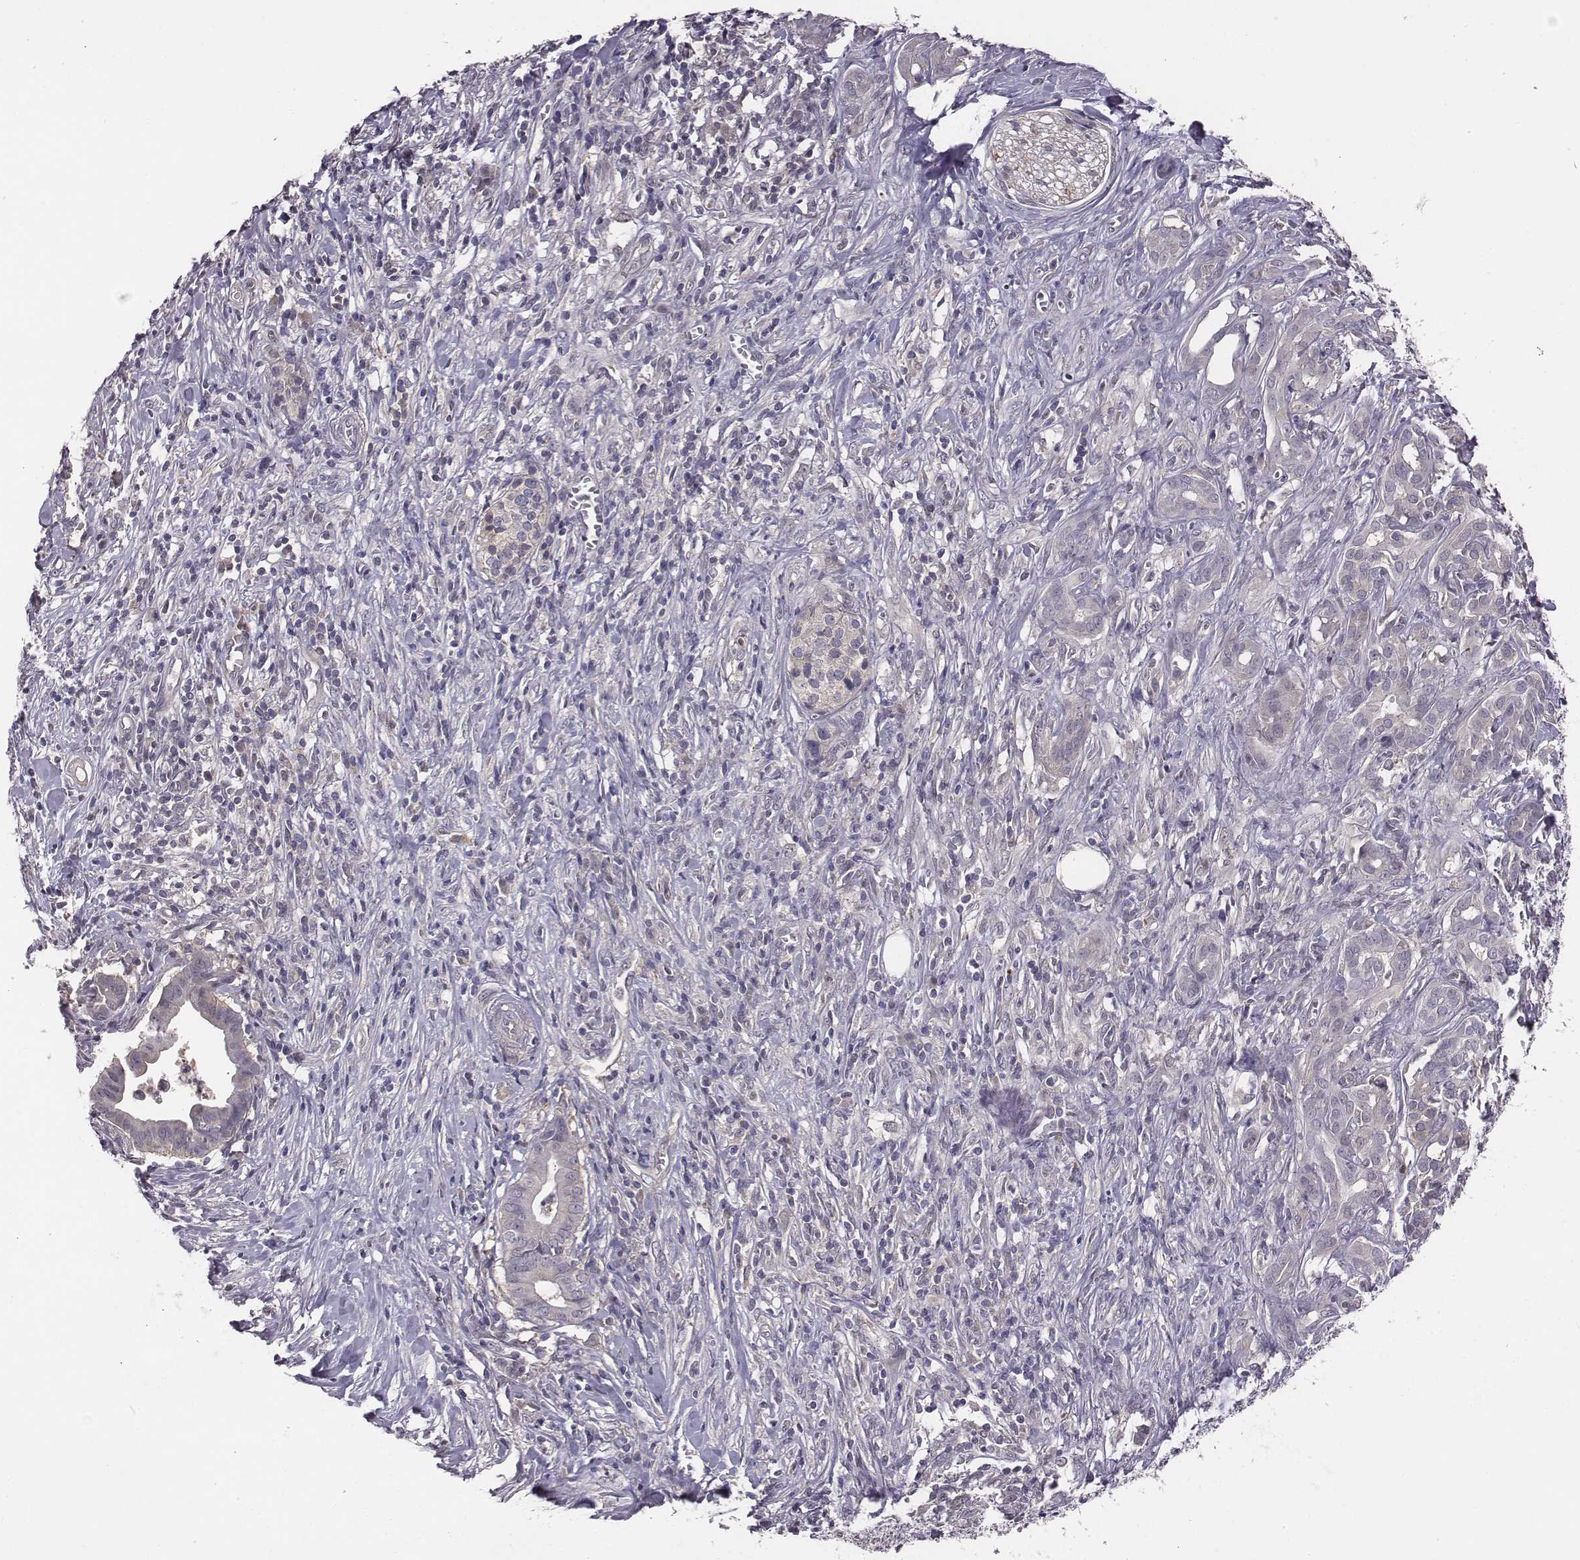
{"staining": {"intensity": "negative", "quantity": "none", "location": "none"}, "tissue": "pancreatic cancer", "cell_type": "Tumor cells", "image_type": "cancer", "snomed": [{"axis": "morphology", "description": "Adenocarcinoma, NOS"}, {"axis": "topography", "description": "Pancreas"}], "caption": "Human adenocarcinoma (pancreatic) stained for a protein using IHC demonstrates no staining in tumor cells.", "gene": "SMURF2", "patient": {"sex": "male", "age": 61}}